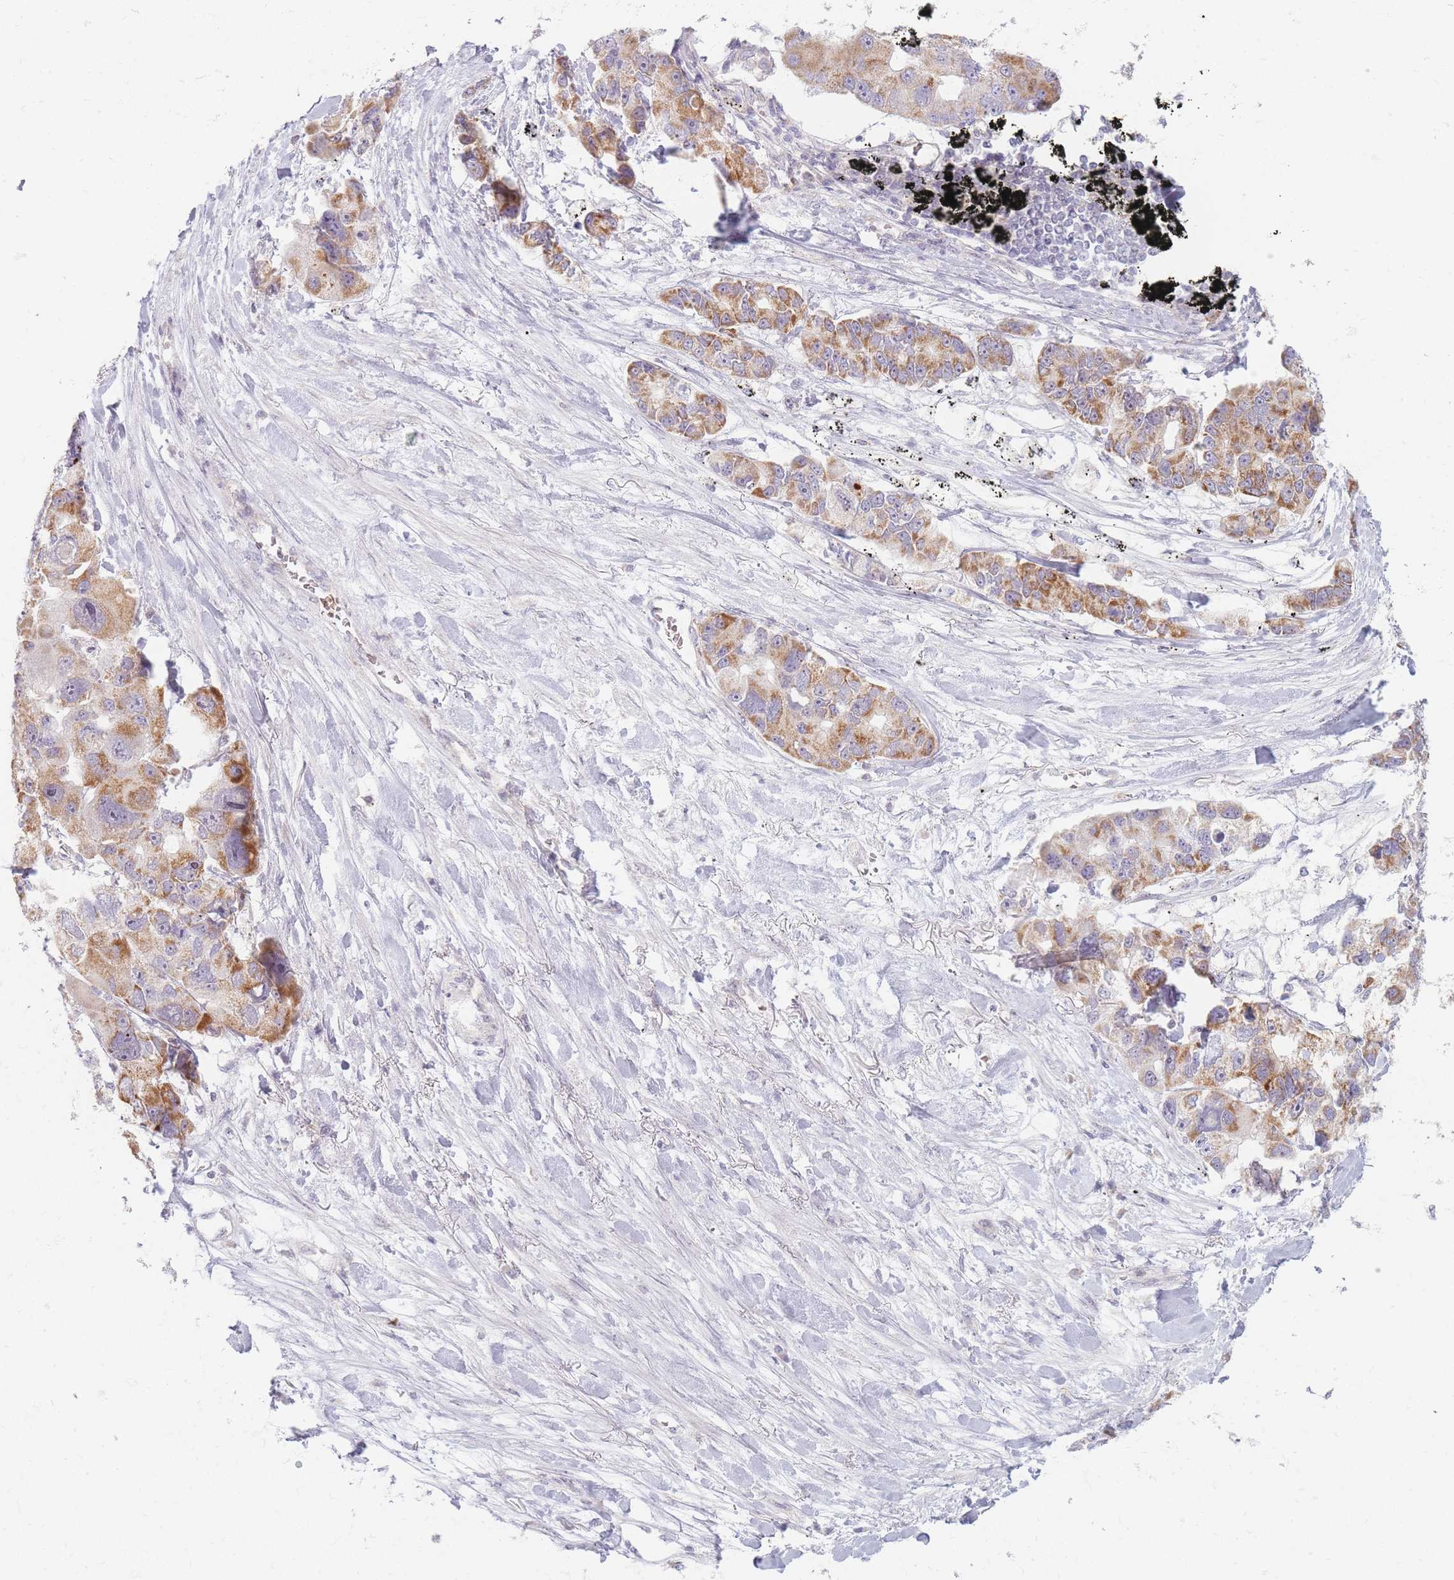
{"staining": {"intensity": "moderate", "quantity": ">75%", "location": "cytoplasmic/membranous"}, "tissue": "lung cancer", "cell_type": "Tumor cells", "image_type": "cancer", "snomed": [{"axis": "morphology", "description": "Adenocarcinoma, NOS"}, {"axis": "topography", "description": "Lung"}], "caption": "IHC histopathology image of lung adenocarcinoma stained for a protein (brown), which demonstrates medium levels of moderate cytoplasmic/membranous expression in approximately >75% of tumor cells.", "gene": "CHCHD7", "patient": {"sex": "female", "age": 54}}